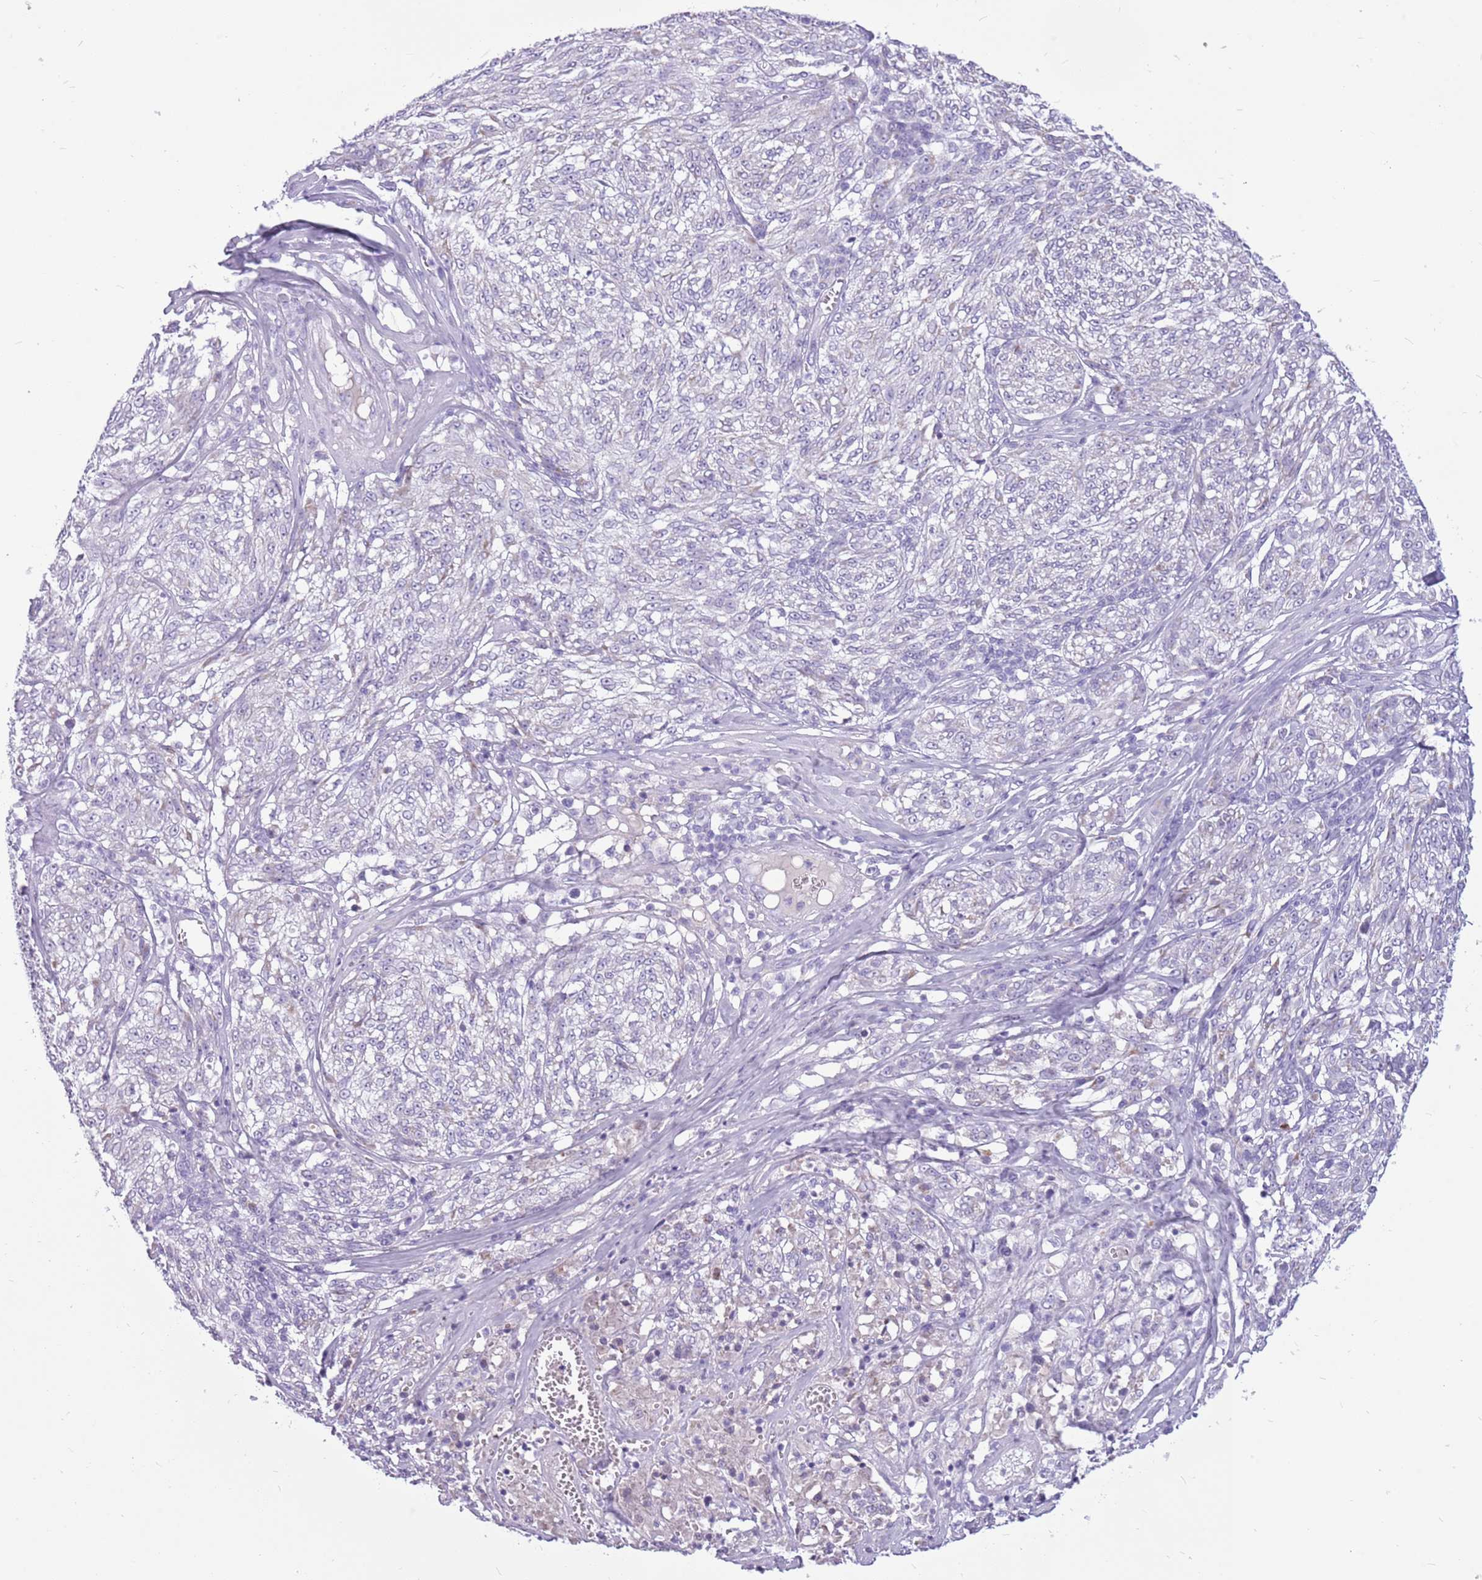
{"staining": {"intensity": "negative", "quantity": "none", "location": "none"}, "tissue": "melanoma", "cell_type": "Tumor cells", "image_type": "cancer", "snomed": [{"axis": "morphology", "description": "Malignant melanoma, NOS"}, {"axis": "topography", "description": "Skin"}], "caption": "DAB (3,3'-diaminobenzidine) immunohistochemical staining of malignant melanoma displays no significant expression in tumor cells.", "gene": "ZNF425", "patient": {"sex": "female", "age": 63}}